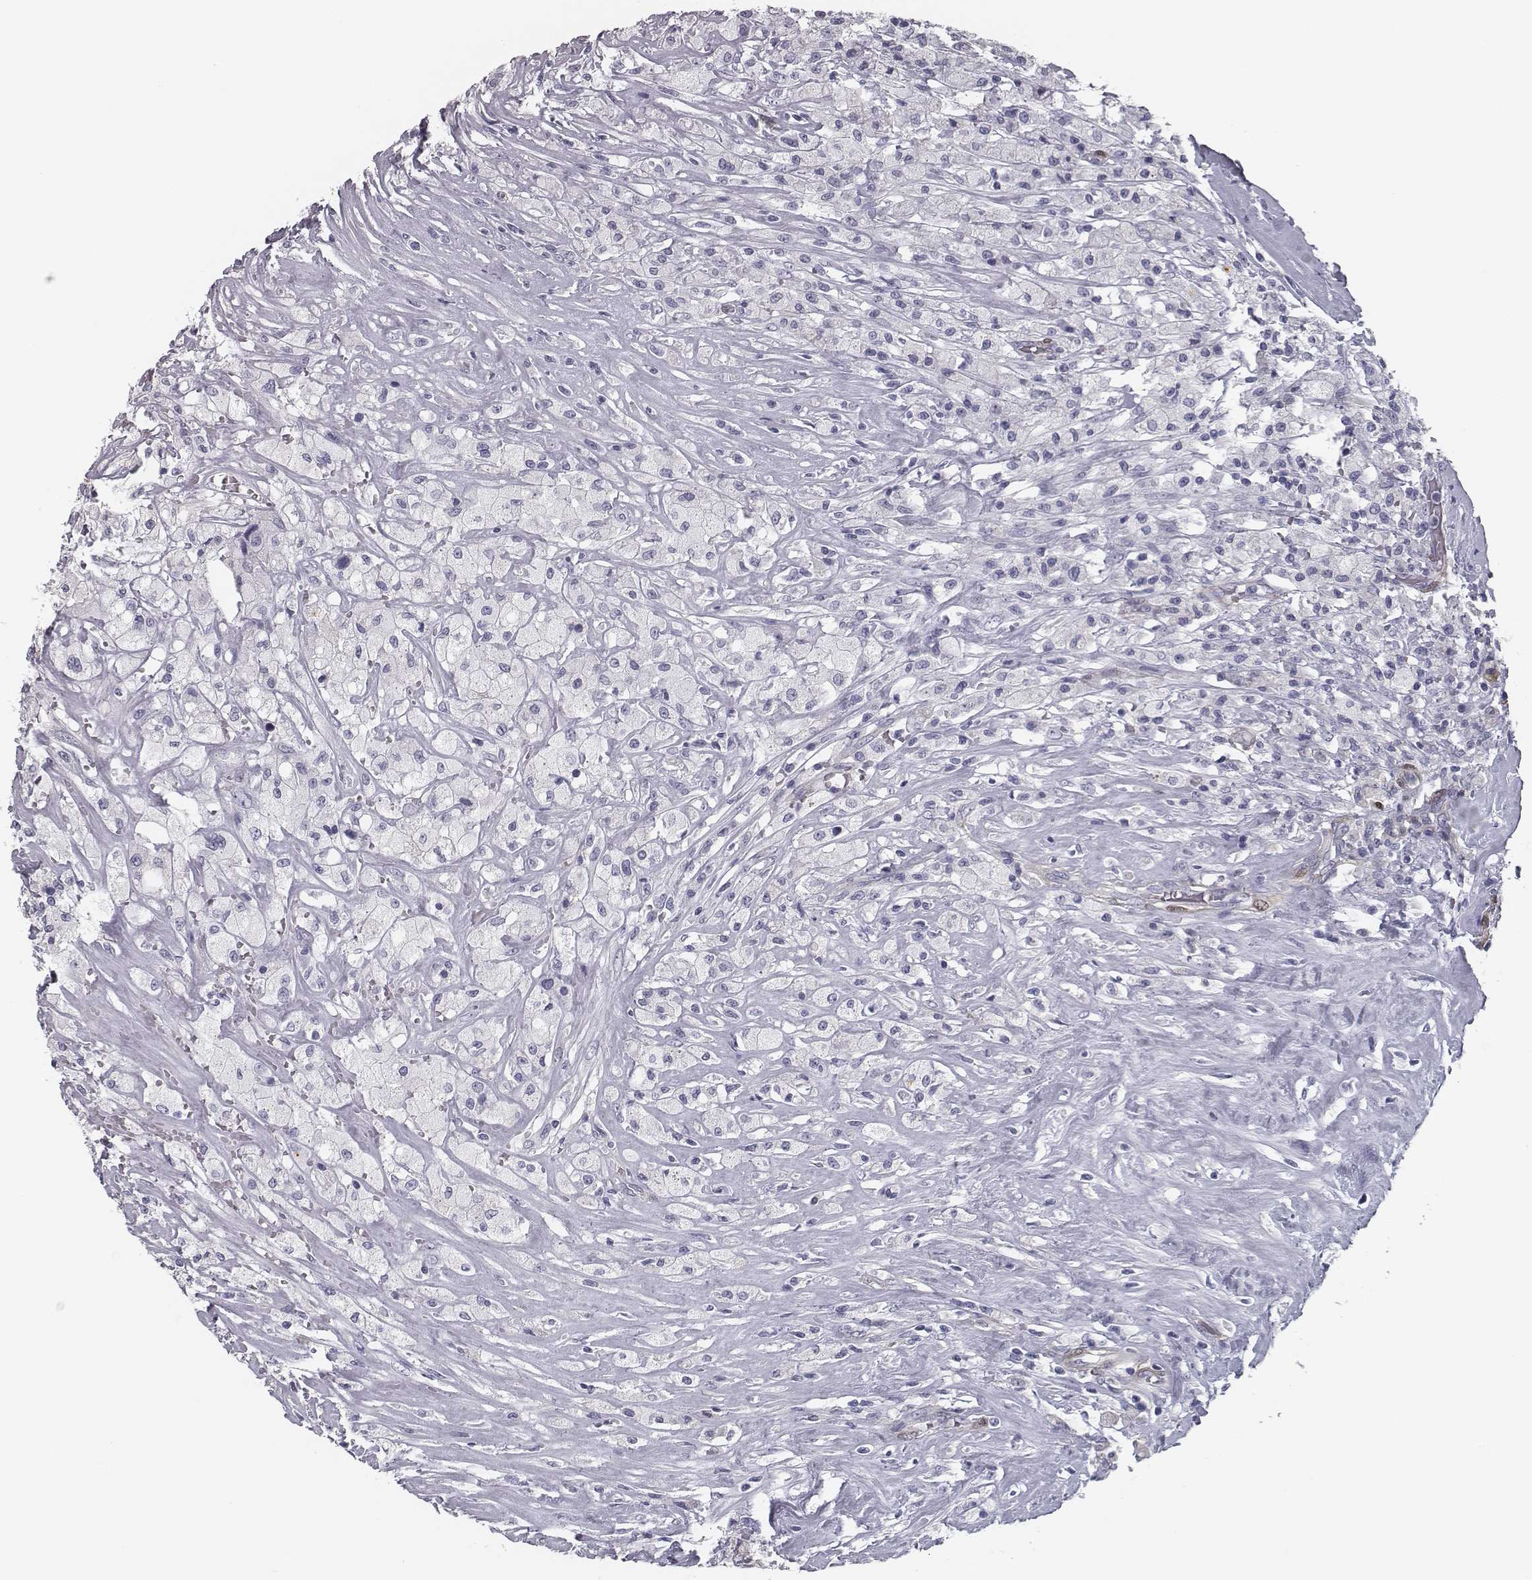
{"staining": {"intensity": "negative", "quantity": "none", "location": "none"}, "tissue": "testis cancer", "cell_type": "Tumor cells", "image_type": "cancer", "snomed": [{"axis": "morphology", "description": "Necrosis, NOS"}, {"axis": "morphology", "description": "Carcinoma, Embryonal, NOS"}, {"axis": "topography", "description": "Testis"}], "caption": "This photomicrograph is of testis cancer stained with immunohistochemistry (IHC) to label a protein in brown with the nuclei are counter-stained blue. There is no positivity in tumor cells. Nuclei are stained in blue.", "gene": "ISYNA1", "patient": {"sex": "male", "age": 19}}